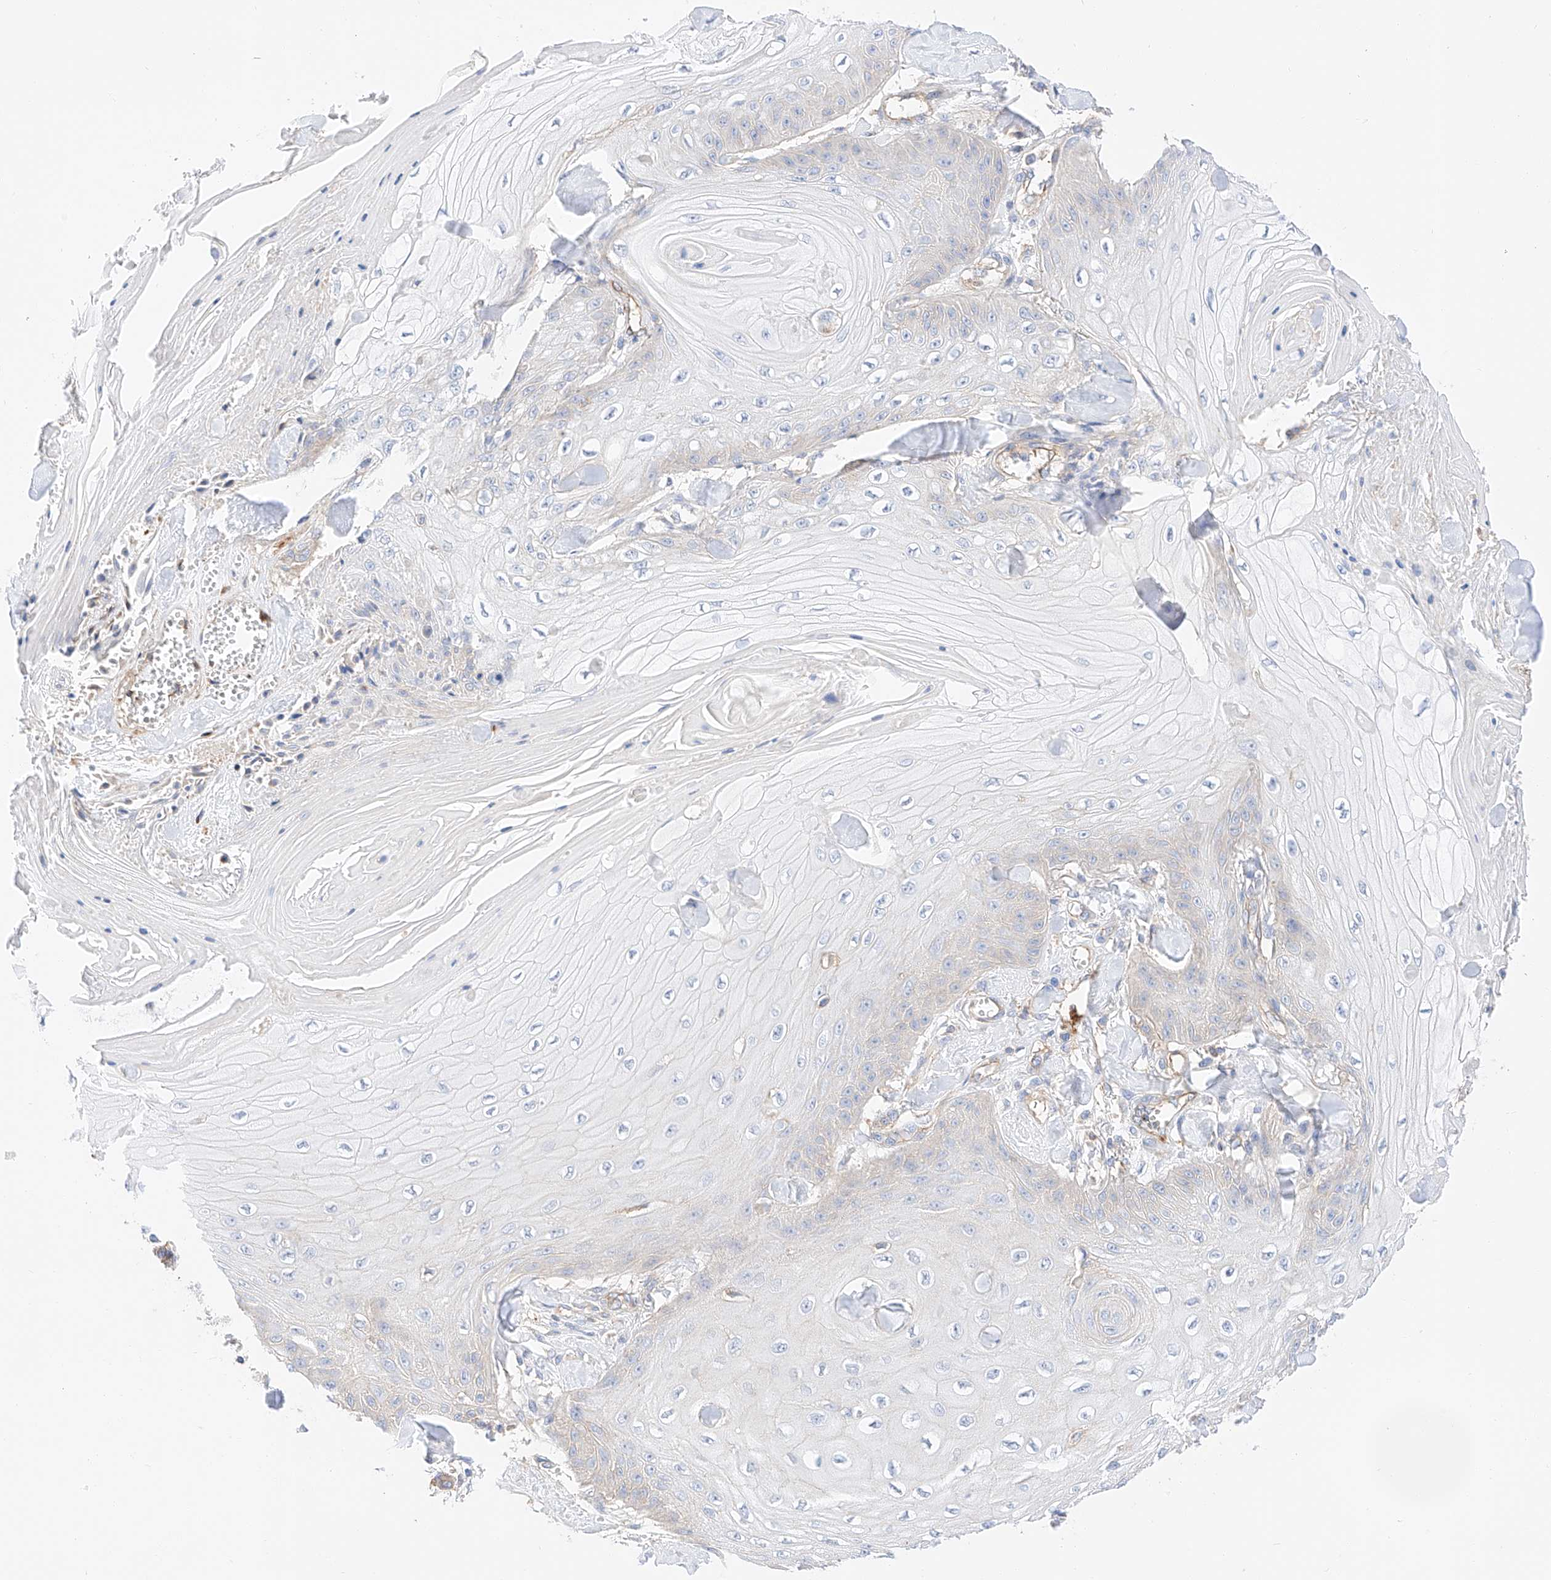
{"staining": {"intensity": "negative", "quantity": "none", "location": "none"}, "tissue": "skin cancer", "cell_type": "Tumor cells", "image_type": "cancer", "snomed": [{"axis": "morphology", "description": "Squamous cell carcinoma, NOS"}, {"axis": "topography", "description": "Skin"}], "caption": "The photomicrograph shows no staining of tumor cells in skin cancer.", "gene": "HAUS4", "patient": {"sex": "male", "age": 74}}